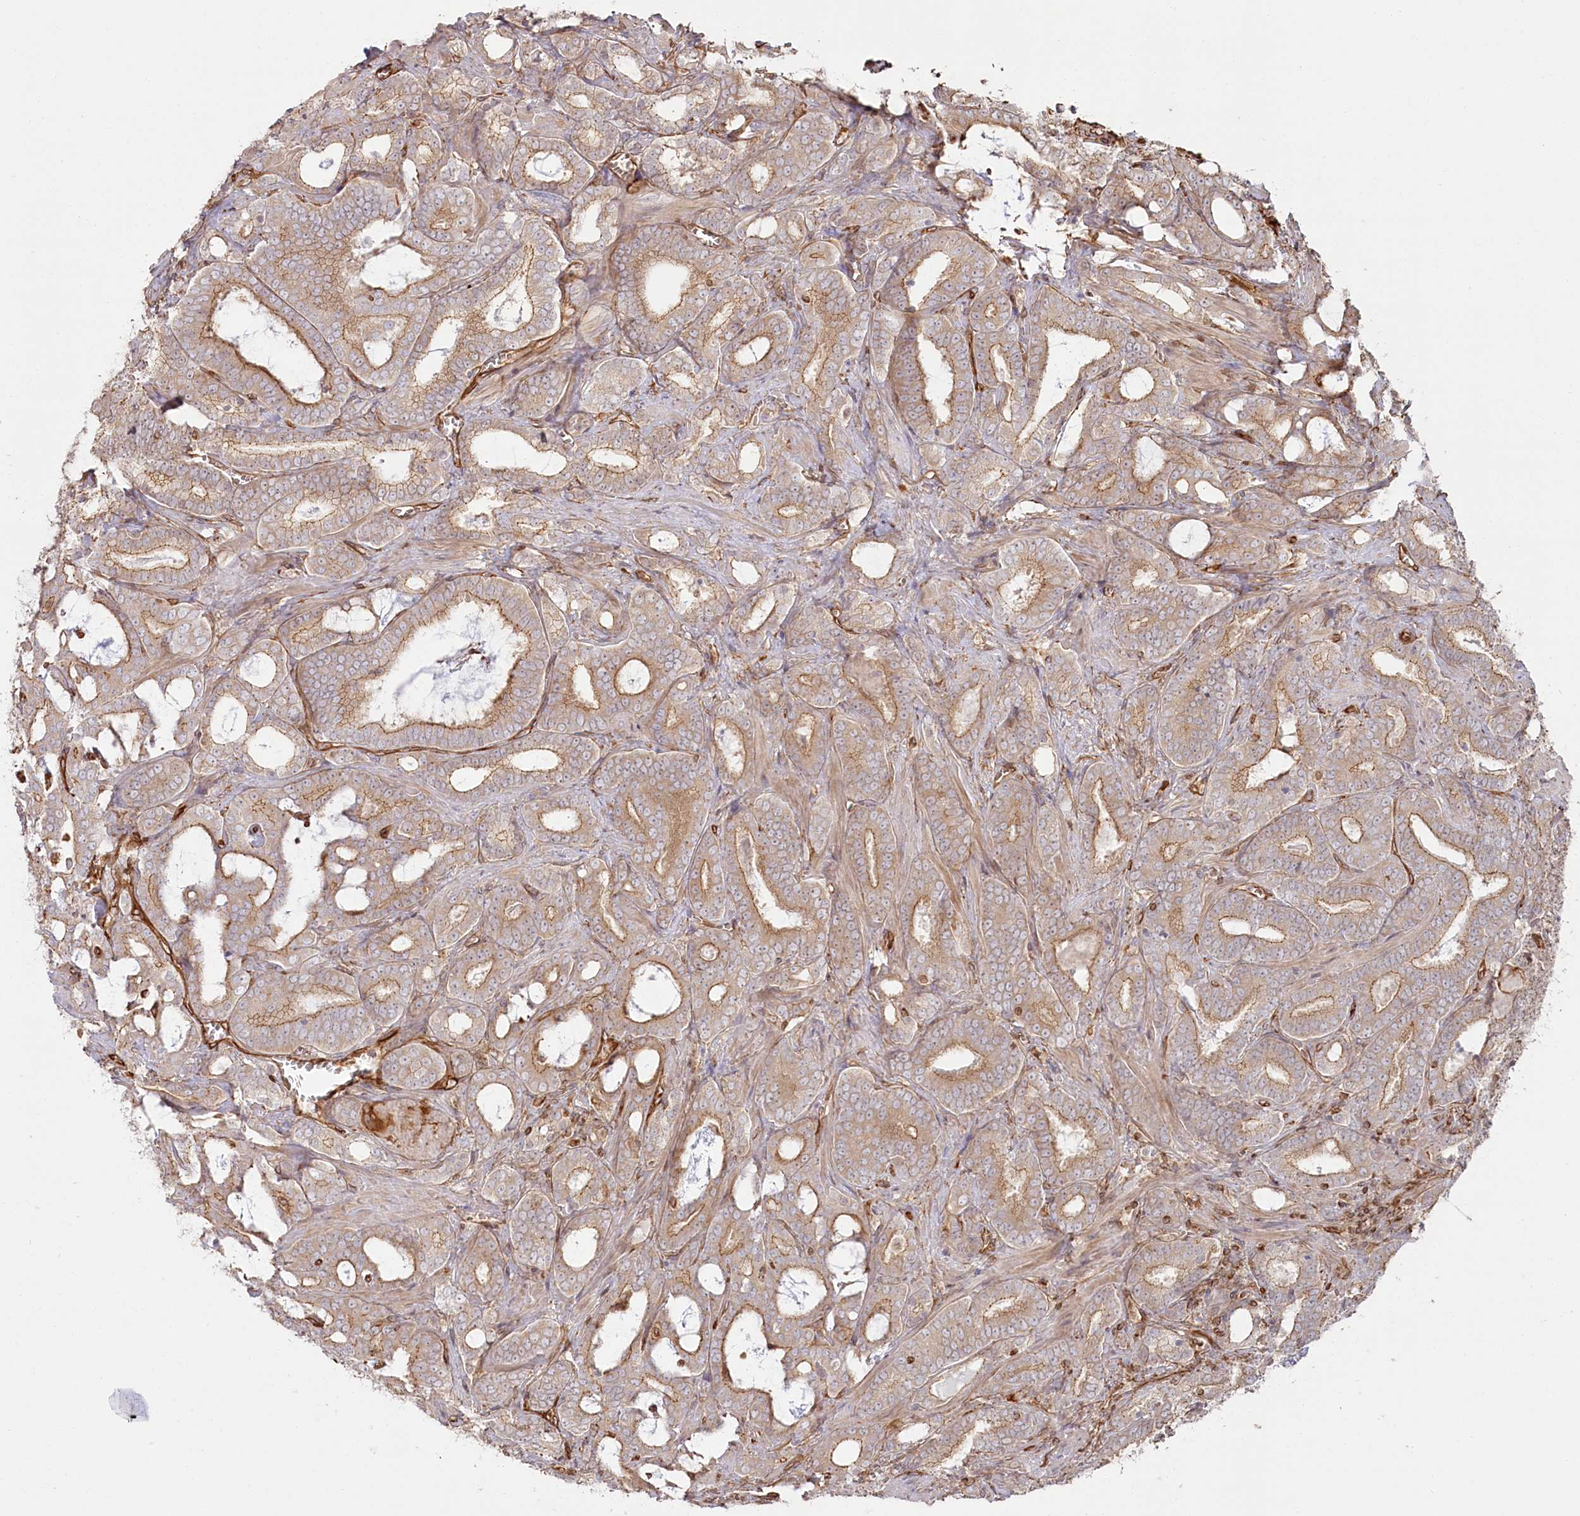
{"staining": {"intensity": "moderate", "quantity": ">75%", "location": "cytoplasmic/membranous"}, "tissue": "prostate cancer", "cell_type": "Tumor cells", "image_type": "cancer", "snomed": [{"axis": "morphology", "description": "Adenocarcinoma, High grade"}, {"axis": "topography", "description": "Prostate and seminal vesicle, NOS"}], "caption": "Prostate adenocarcinoma (high-grade) stained with a brown dye demonstrates moderate cytoplasmic/membranous positive expression in approximately >75% of tumor cells.", "gene": "TTC1", "patient": {"sex": "male", "age": 67}}